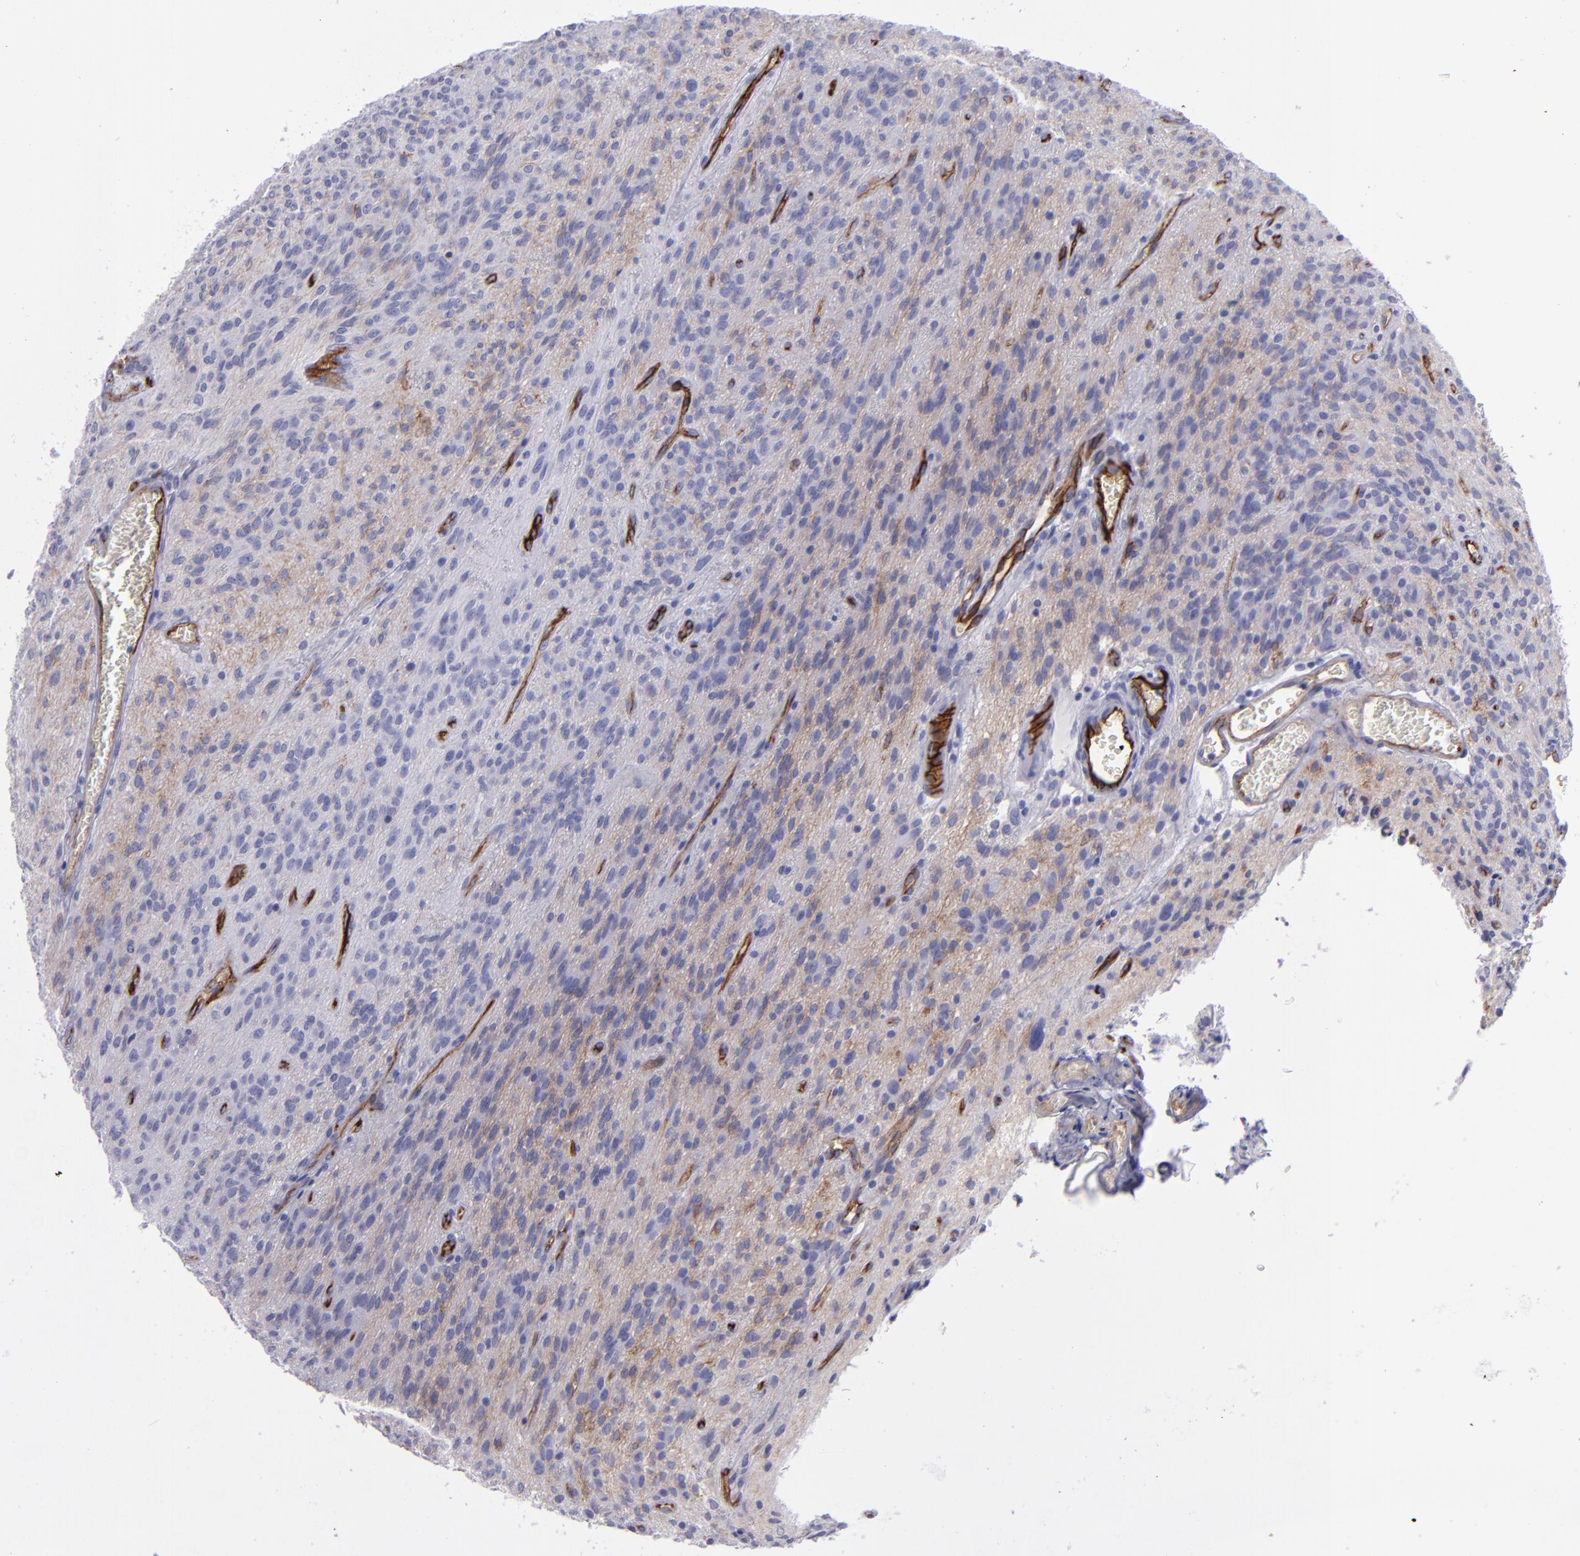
{"staining": {"intensity": "weak", "quantity": "25%-75%", "location": "cytoplasmic/membranous"}, "tissue": "glioma", "cell_type": "Tumor cells", "image_type": "cancer", "snomed": [{"axis": "morphology", "description": "Glioma, malignant, Low grade"}, {"axis": "topography", "description": "Brain"}], "caption": "A histopathology image of human glioma stained for a protein reveals weak cytoplasmic/membranous brown staining in tumor cells.", "gene": "ACE", "patient": {"sex": "female", "age": 15}}